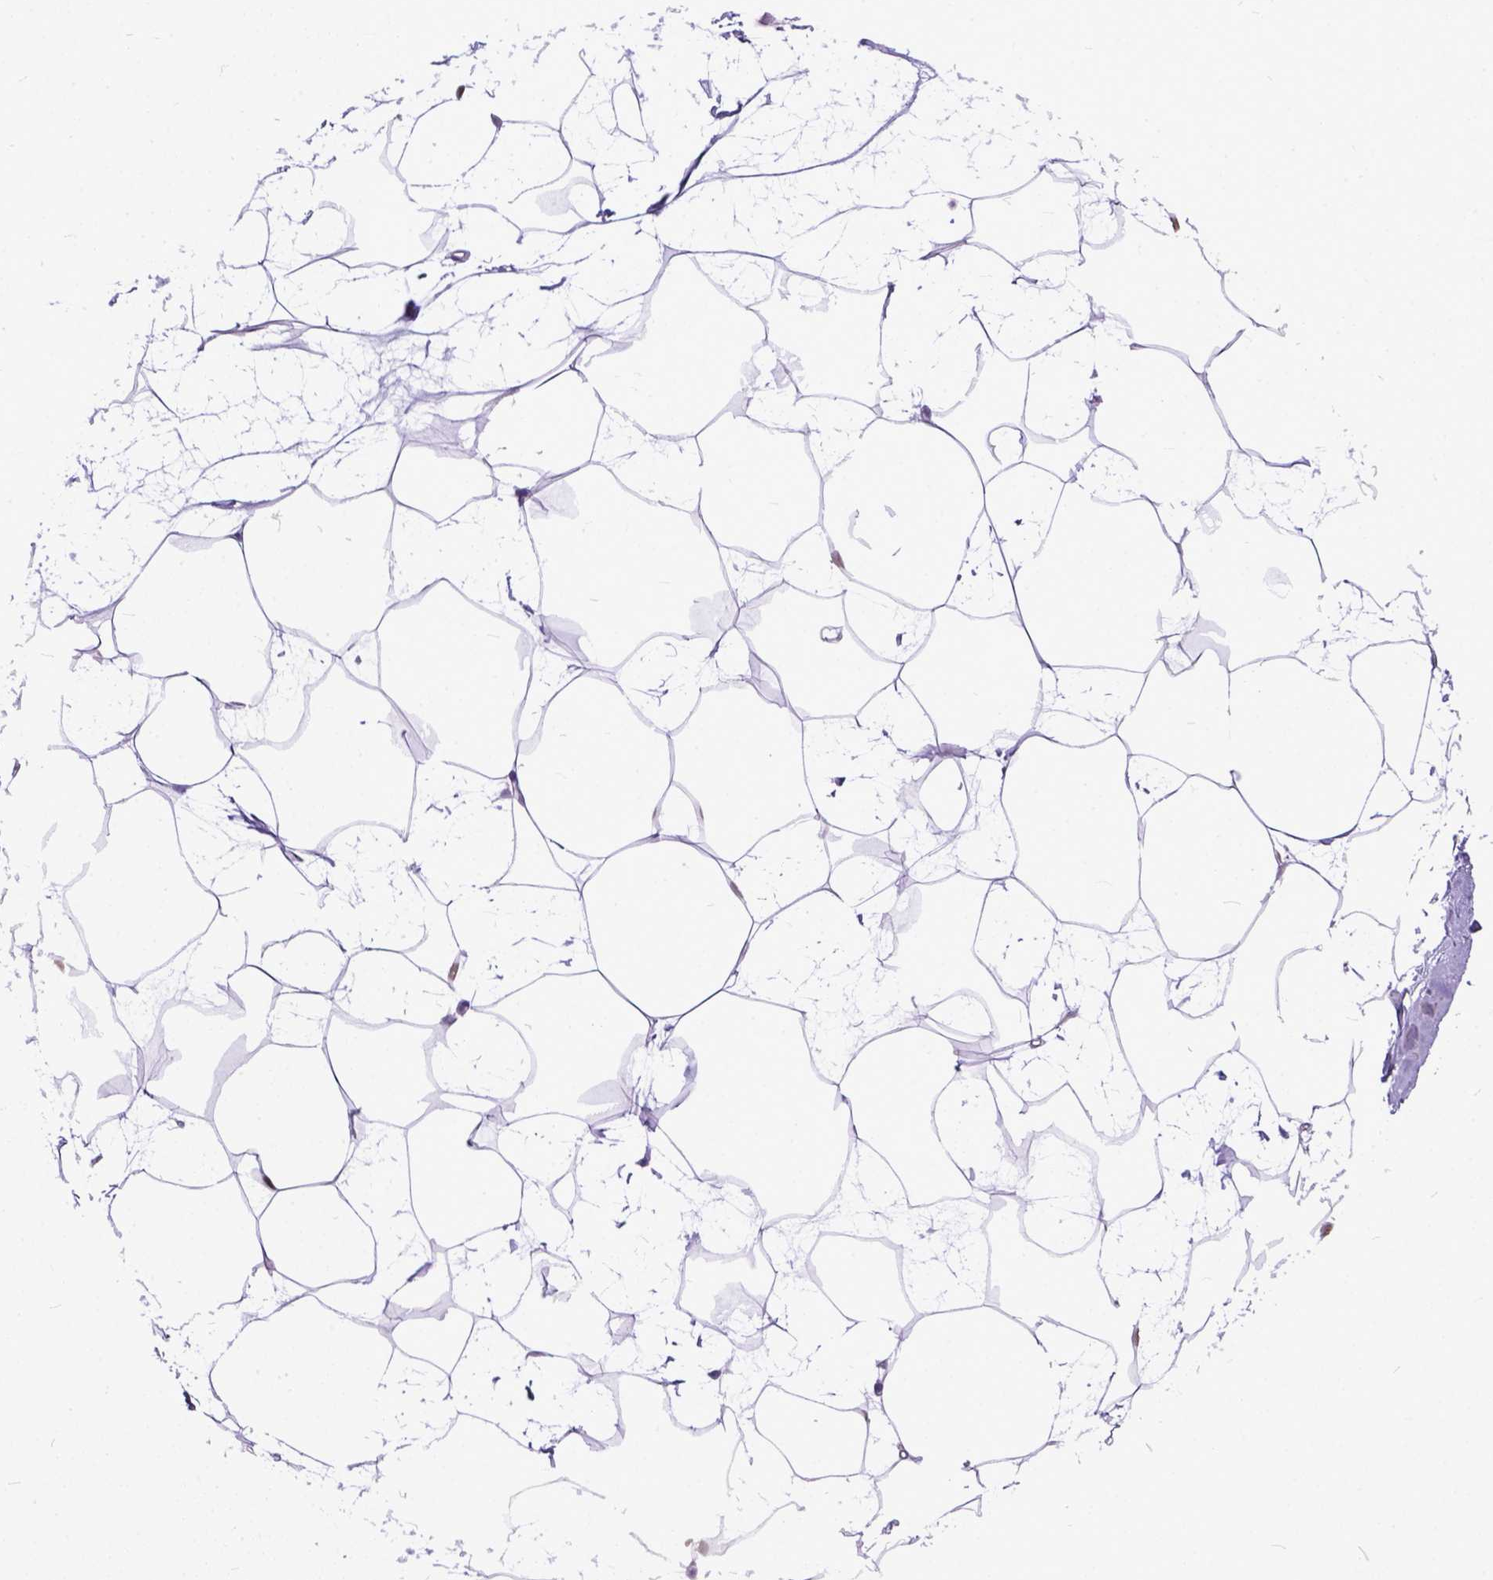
{"staining": {"intensity": "negative", "quantity": "none", "location": "none"}, "tissue": "breast", "cell_type": "Adipocytes", "image_type": "normal", "snomed": [{"axis": "morphology", "description": "Normal tissue, NOS"}, {"axis": "topography", "description": "Breast"}], "caption": "Immunohistochemical staining of normal breast exhibits no significant positivity in adipocytes. The staining is performed using DAB brown chromogen with nuclei counter-stained in using hematoxylin.", "gene": "PLK5", "patient": {"sex": "female", "age": 45}}